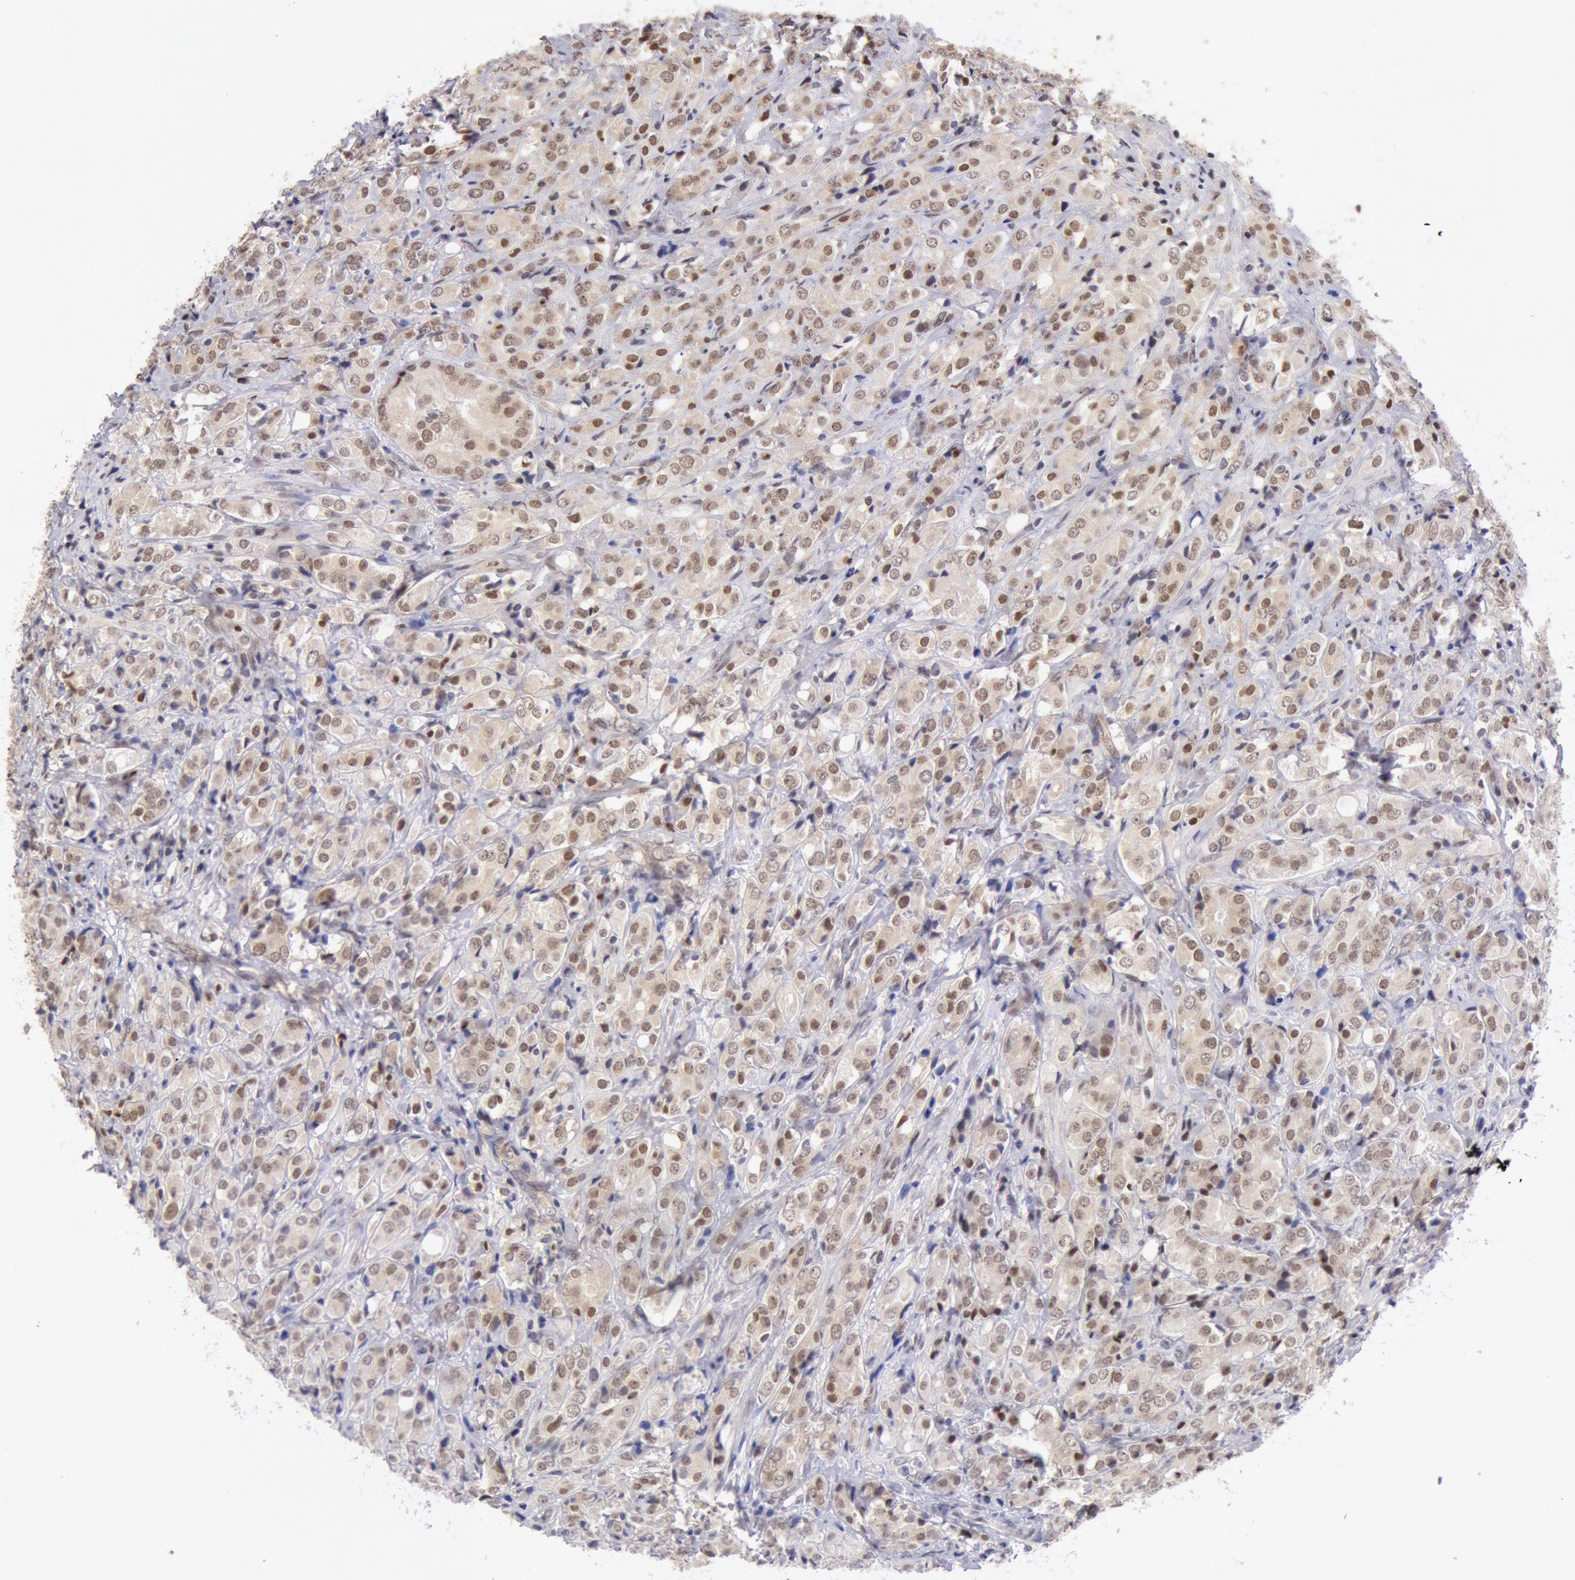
{"staining": {"intensity": "moderate", "quantity": "25%-75%", "location": "nuclear"}, "tissue": "prostate cancer", "cell_type": "Tumor cells", "image_type": "cancer", "snomed": [{"axis": "morphology", "description": "Adenocarcinoma, High grade"}, {"axis": "topography", "description": "Prostate"}], "caption": "Immunohistochemistry of prostate high-grade adenocarcinoma exhibits medium levels of moderate nuclear positivity in about 25%-75% of tumor cells. Immunohistochemistry (ihc) stains the protein of interest in brown and the nuclei are stained blue.", "gene": "CDKN2B", "patient": {"sex": "male", "age": 68}}